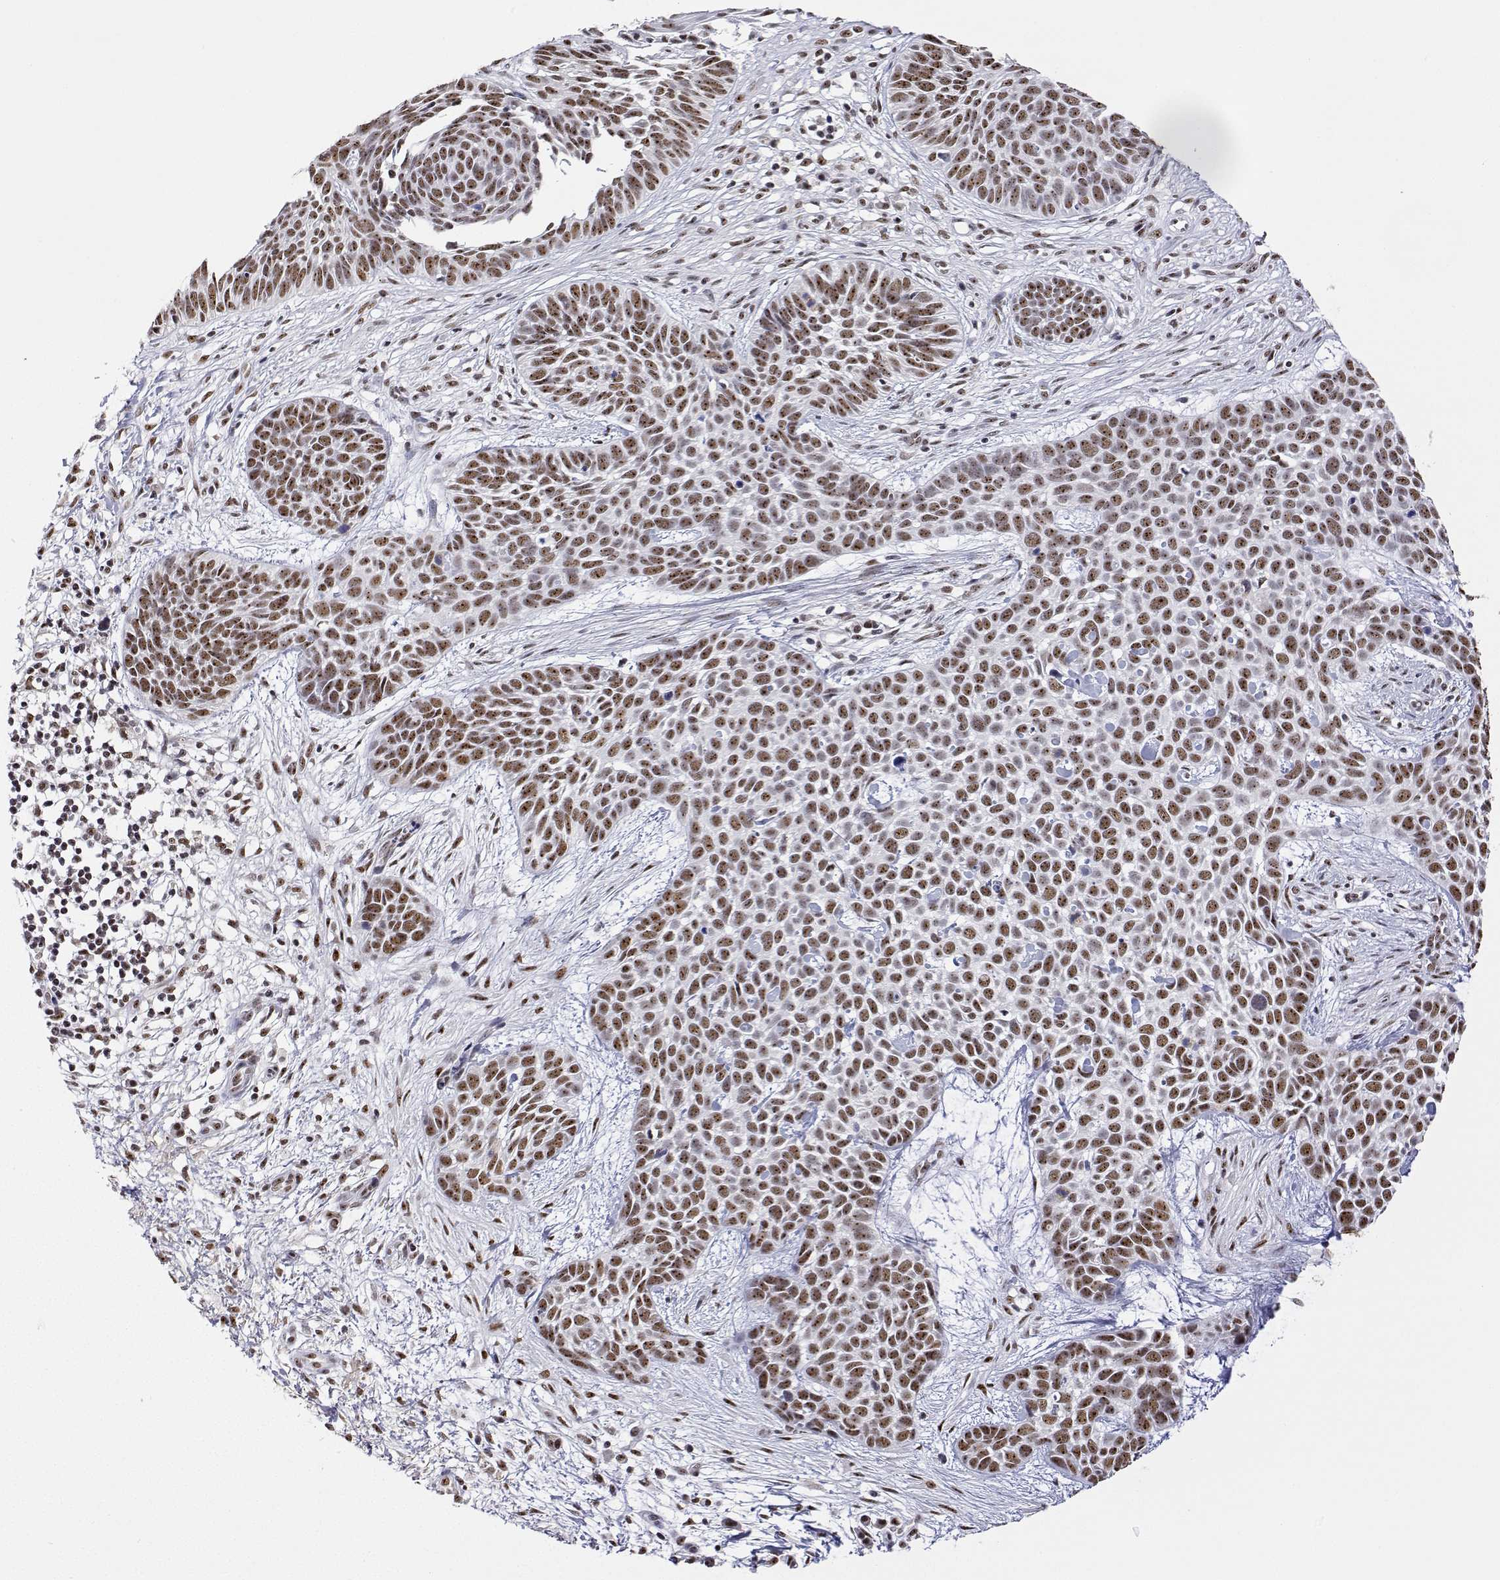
{"staining": {"intensity": "moderate", "quantity": ">75%", "location": "nuclear"}, "tissue": "skin cancer", "cell_type": "Tumor cells", "image_type": "cancer", "snomed": [{"axis": "morphology", "description": "Basal cell carcinoma"}, {"axis": "topography", "description": "Skin"}], "caption": "A medium amount of moderate nuclear expression is appreciated in about >75% of tumor cells in basal cell carcinoma (skin) tissue.", "gene": "ADAR", "patient": {"sex": "male", "age": 69}}